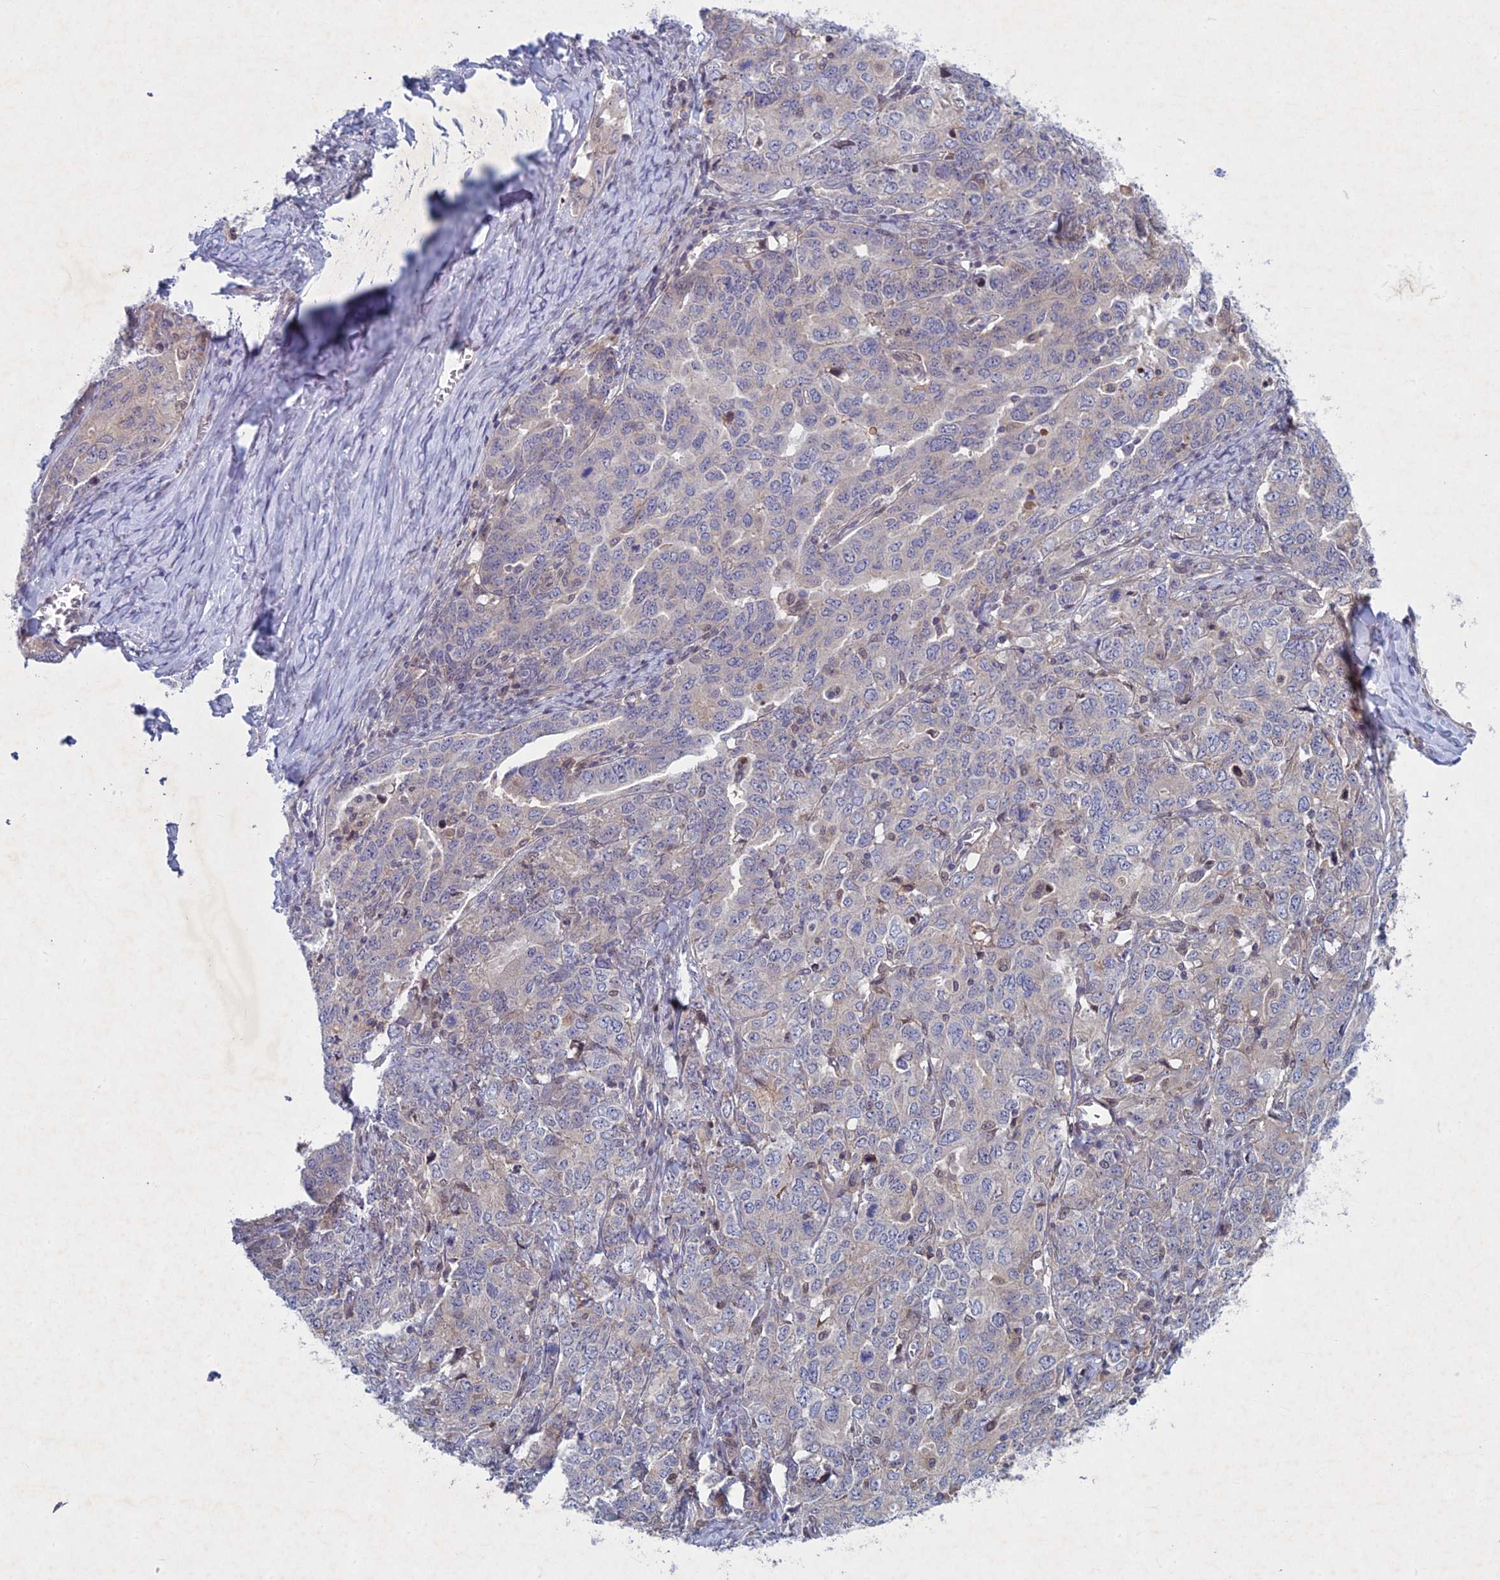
{"staining": {"intensity": "negative", "quantity": "none", "location": "none"}, "tissue": "ovarian cancer", "cell_type": "Tumor cells", "image_type": "cancer", "snomed": [{"axis": "morphology", "description": "Carcinoma, endometroid"}, {"axis": "topography", "description": "Ovary"}], "caption": "IHC histopathology image of ovarian endometroid carcinoma stained for a protein (brown), which displays no staining in tumor cells.", "gene": "PTHLH", "patient": {"sex": "female", "age": 62}}